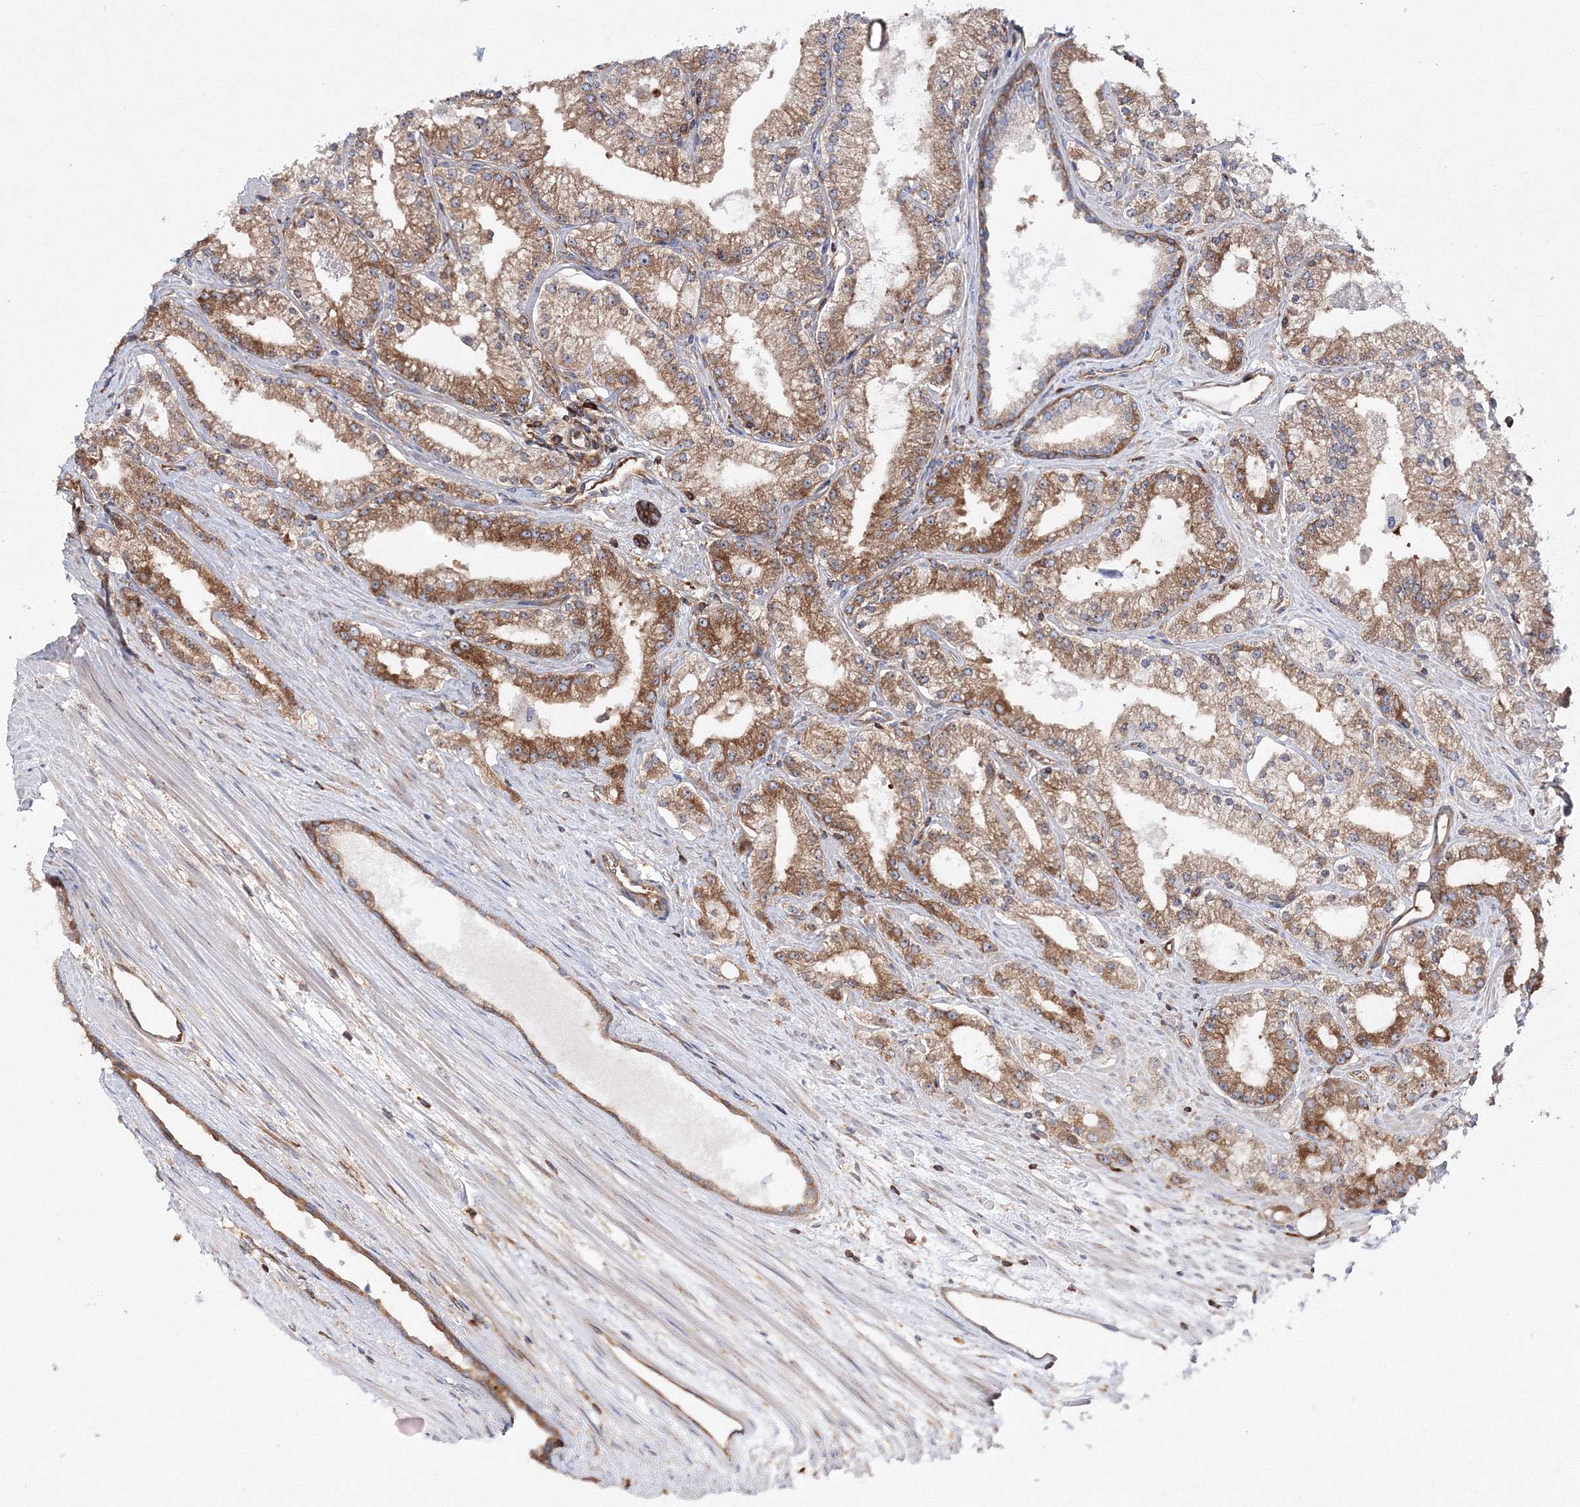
{"staining": {"intensity": "moderate", "quantity": ">75%", "location": "cytoplasmic/membranous"}, "tissue": "prostate cancer", "cell_type": "Tumor cells", "image_type": "cancer", "snomed": [{"axis": "morphology", "description": "Adenocarcinoma, Low grade"}, {"axis": "topography", "description": "Prostate"}], "caption": "Brown immunohistochemical staining in prostate cancer demonstrates moderate cytoplasmic/membranous expression in about >75% of tumor cells.", "gene": "HARS1", "patient": {"sex": "male", "age": 69}}